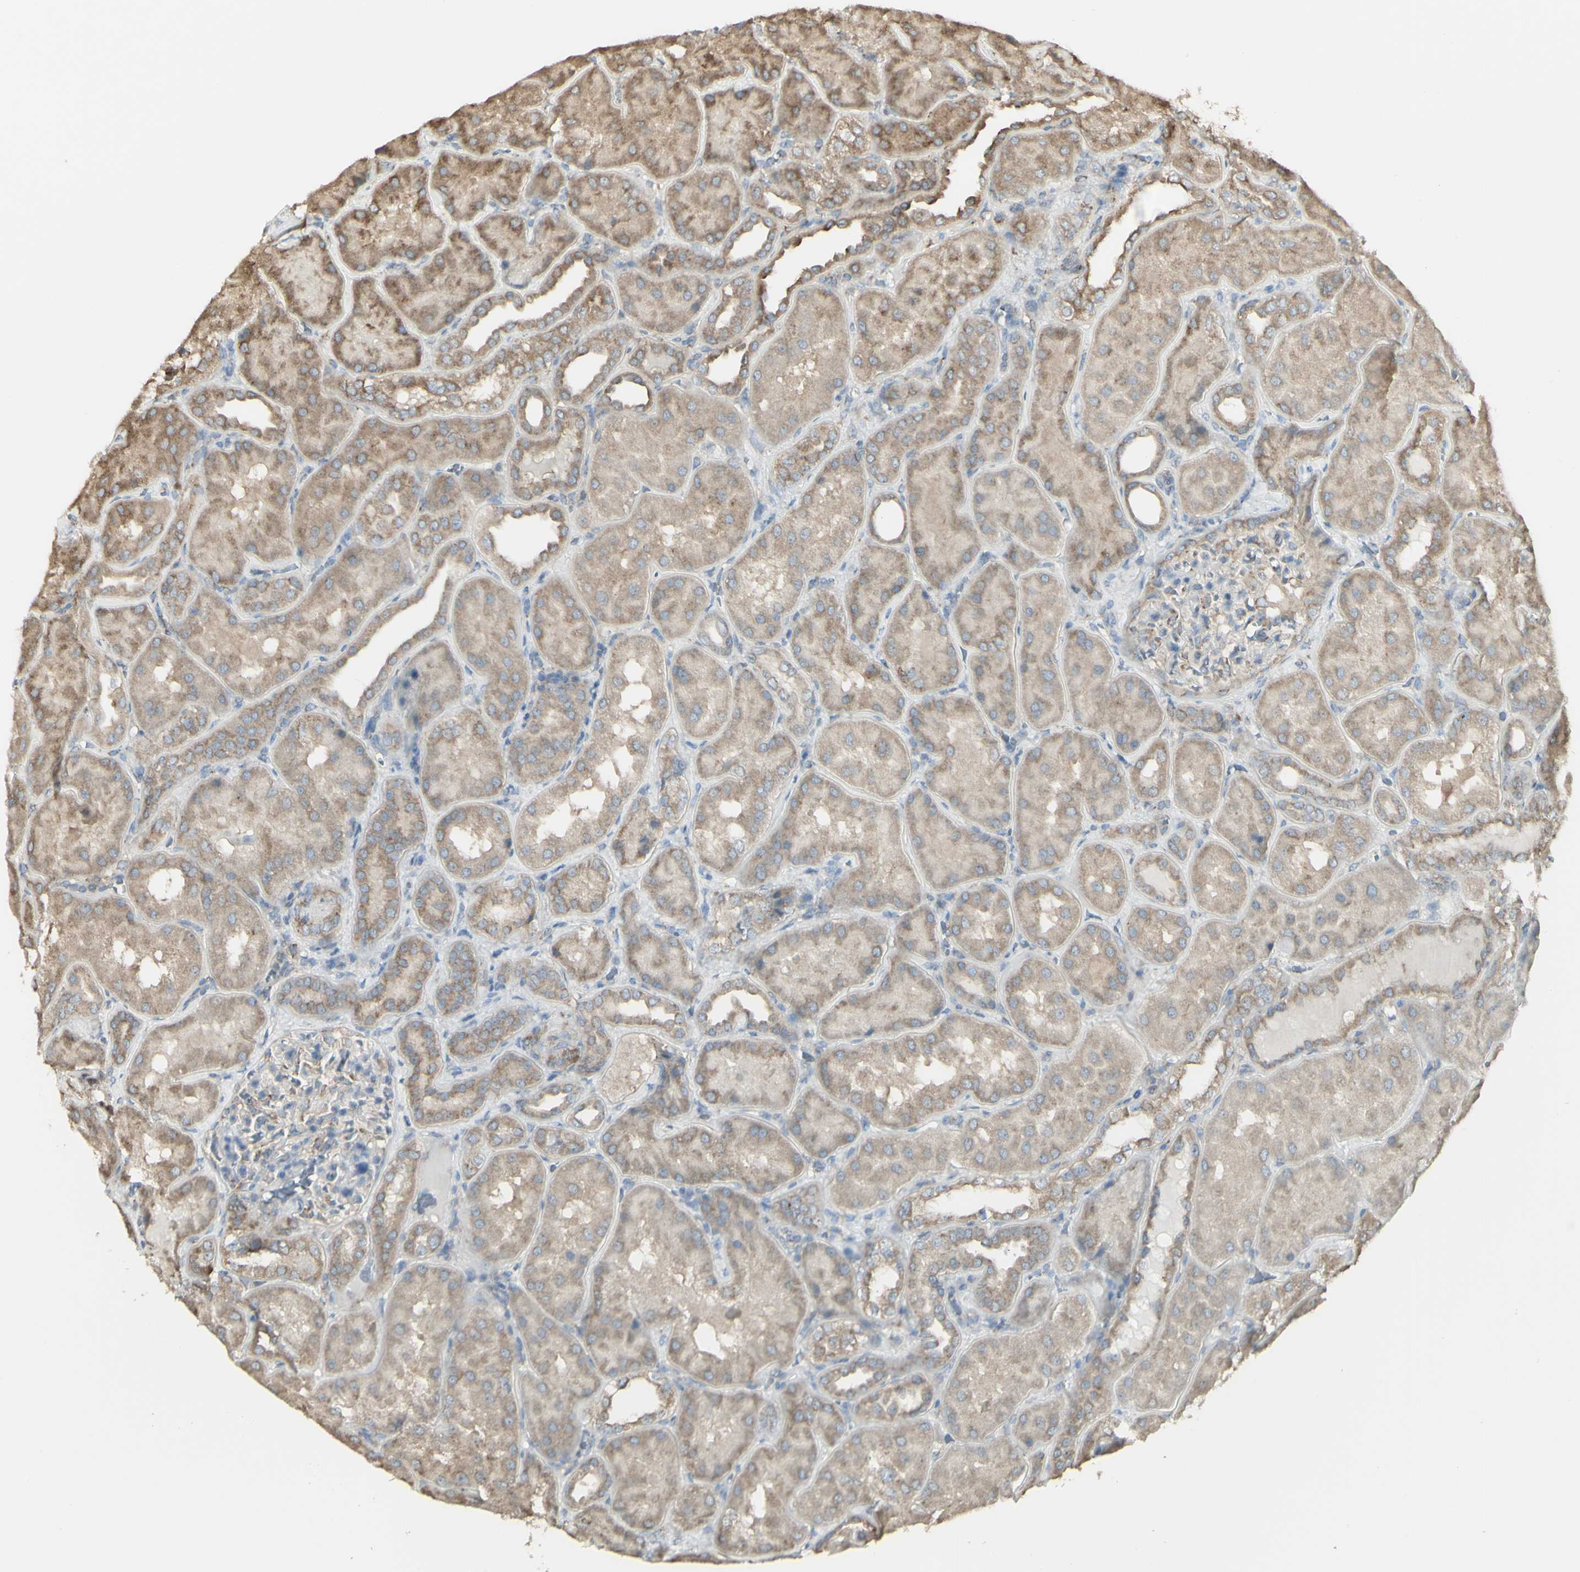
{"staining": {"intensity": "weak", "quantity": "25%-75%", "location": "cytoplasmic/membranous"}, "tissue": "kidney", "cell_type": "Cells in glomeruli", "image_type": "normal", "snomed": [{"axis": "morphology", "description": "Normal tissue, NOS"}, {"axis": "topography", "description": "Kidney"}], "caption": "Protein expression analysis of normal kidney exhibits weak cytoplasmic/membranous expression in approximately 25%-75% of cells in glomeruli.", "gene": "EEF1B2", "patient": {"sex": "female", "age": 56}}